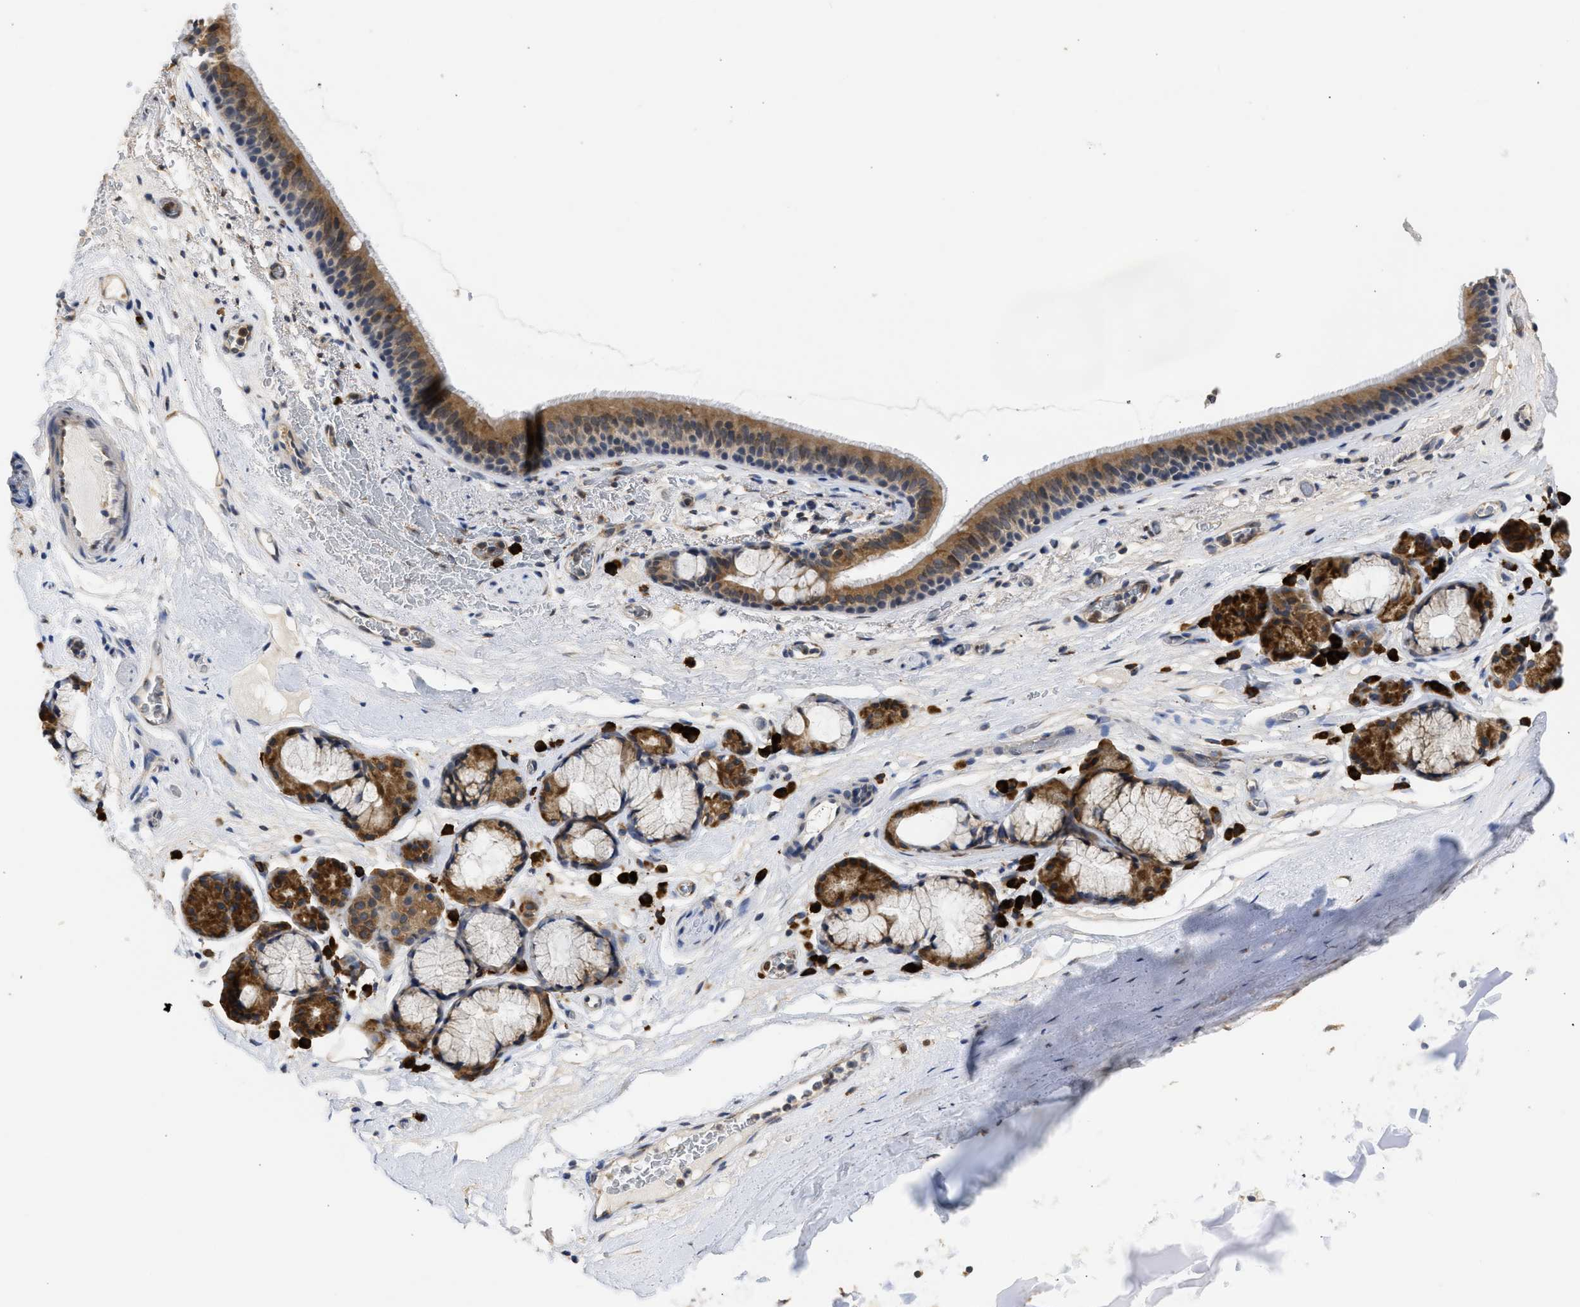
{"staining": {"intensity": "strong", "quantity": ">75%", "location": "cytoplasmic/membranous"}, "tissue": "bronchus", "cell_type": "Respiratory epithelial cells", "image_type": "normal", "snomed": [{"axis": "morphology", "description": "Normal tissue, NOS"}, {"axis": "topography", "description": "Cartilage tissue"}], "caption": "Protein analysis of benign bronchus reveals strong cytoplasmic/membranous staining in about >75% of respiratory epithelial cells. The protein of interest is stained brown, and the nuclei are stained in blue (DAB IHC with brightfield microscopy, high magnification).", "gene": "DNAJC1", "patient": {"sex": "female", "age": 63}}